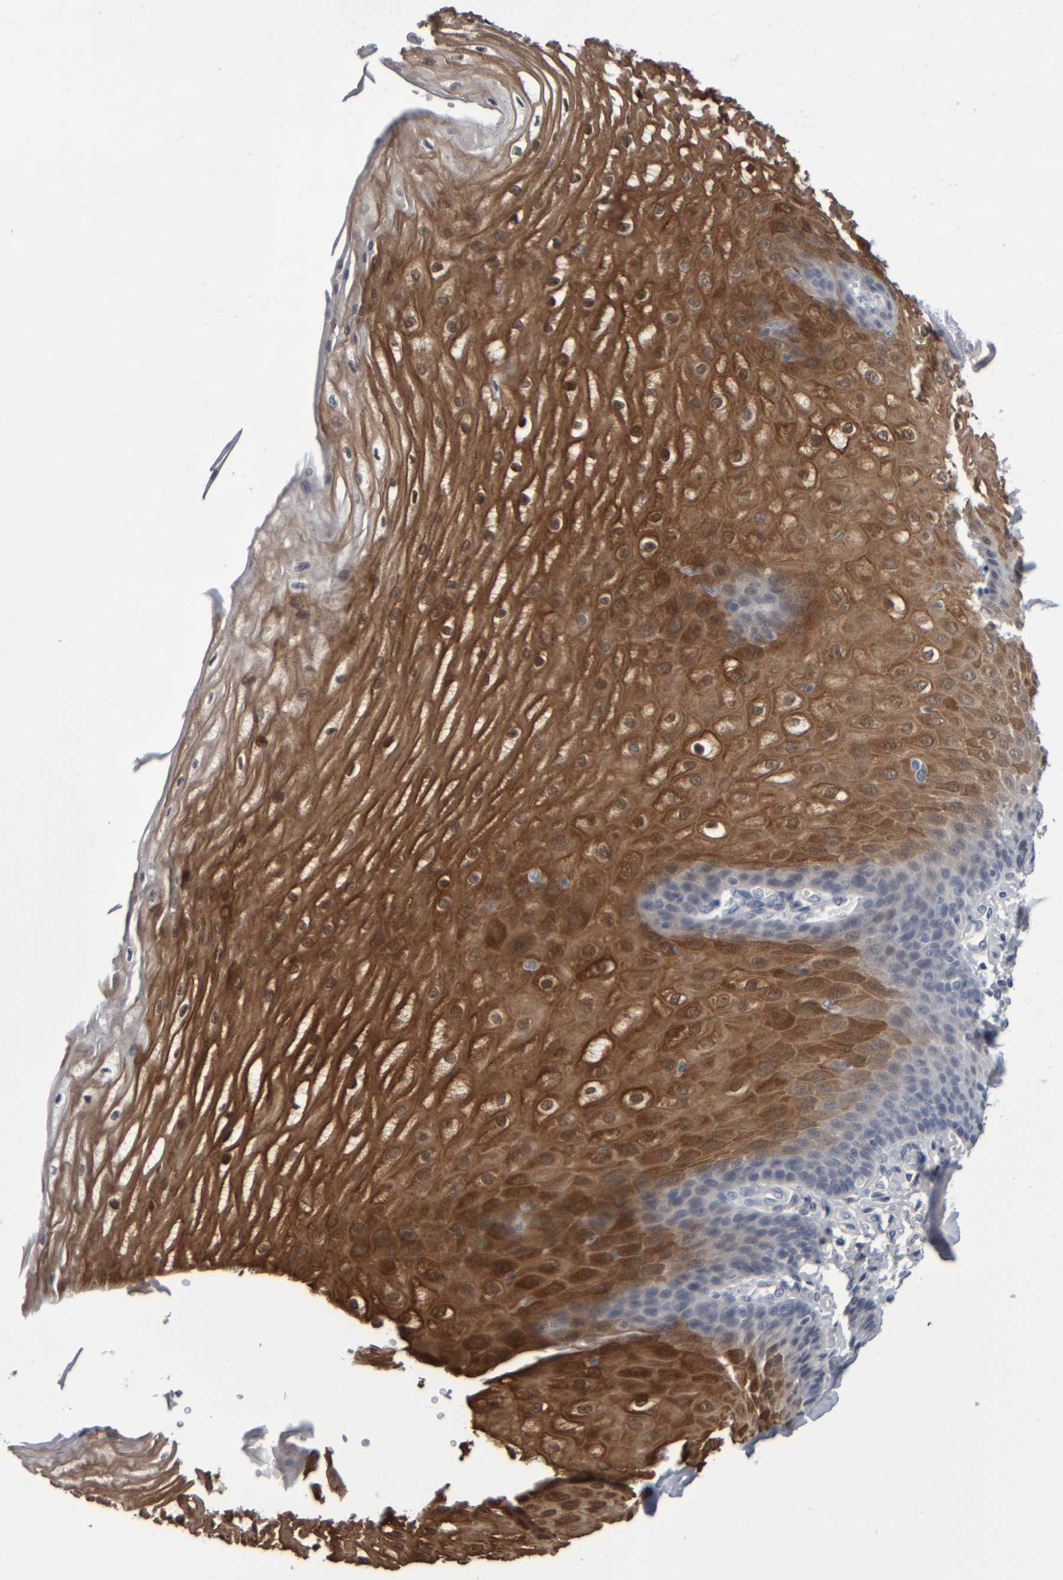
{"staining": {"intensity": "strong", "quantity": ">75%", "location": "cytoplasmic/membranous"}, "tissue": "esophagus", "cell_type": "Squamous epithelial cells", "image_type": "normal", "snomed": [{"axis": "morphology", "description": "Normal tissue, NOS"}, {"axis": "topography", "description": "Esophagus"}], "caption": "An image of human esophagus stained for a protein shows strong cytoplasmic/membranous brown staining in squamous epithelial cells. Using DAB (brown) and hematoxylin (blue) stains, captured at high magnification using brightfield microscopy.", "gene": "COL14A1", "patient": {"sex": "male", "age": 54}}